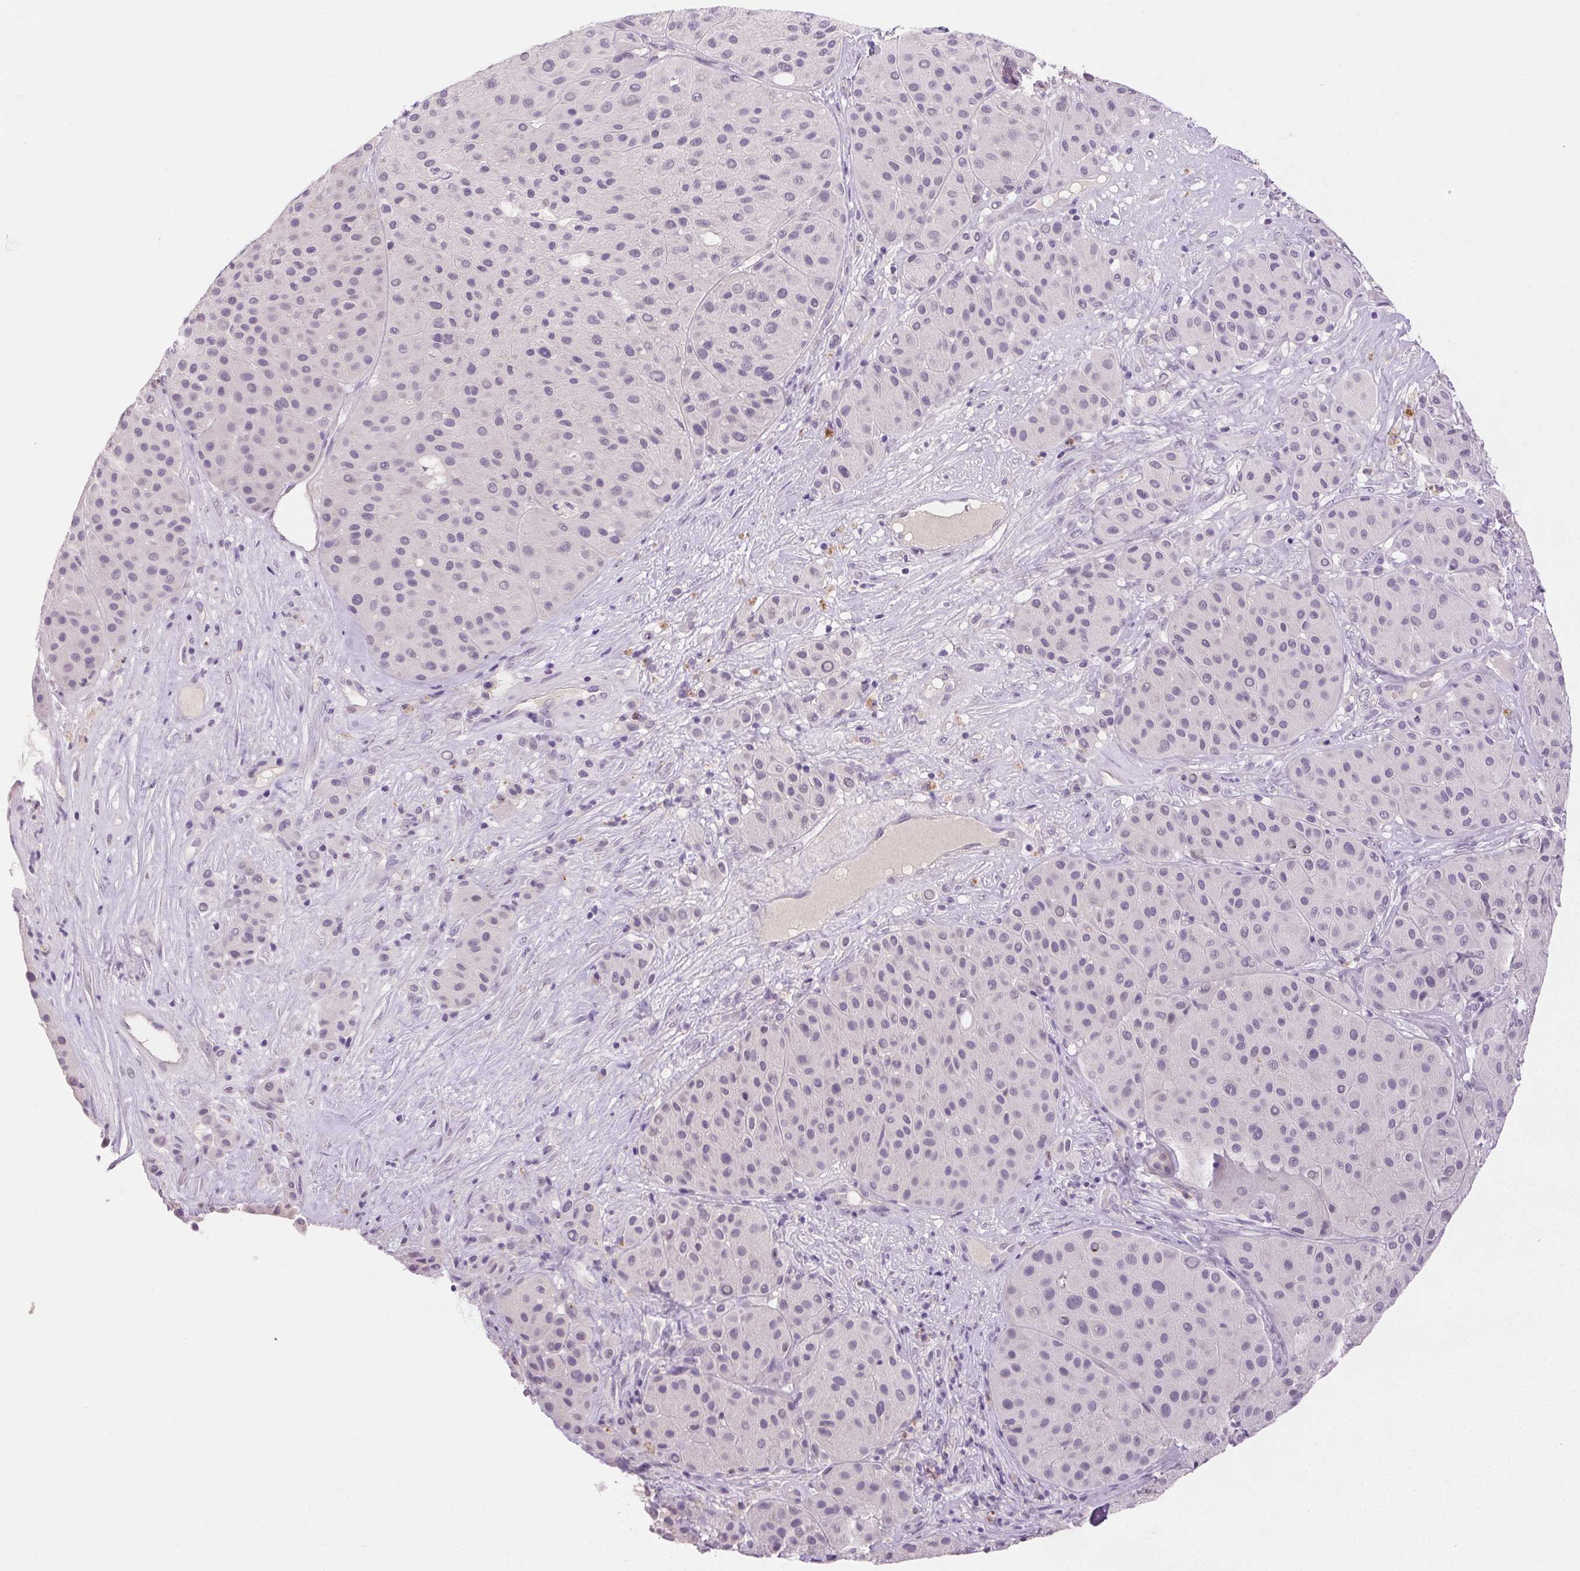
{"staining": {"intensity": "negative", "quantity": "none", "location": "none"}, "tissue": "melanoma", "cell_type": "Tumor cells", "image_type": "cancer", "snomed": [{"axis": "morphology", "description": "Malignant melanoma, Metastatic site"}, {"axis": "topography", "description": "Smooth muscle"}], "caption": "High magnification brightfield microscopy of melanoma stained with DAB (3,3'-diaminobenzidine) (brown) and counterstained with hematoxylin (blue): tumor cells show no significant positivity.", "gene": "EMX2", "patient": {"sex": "male", "age": 41}}